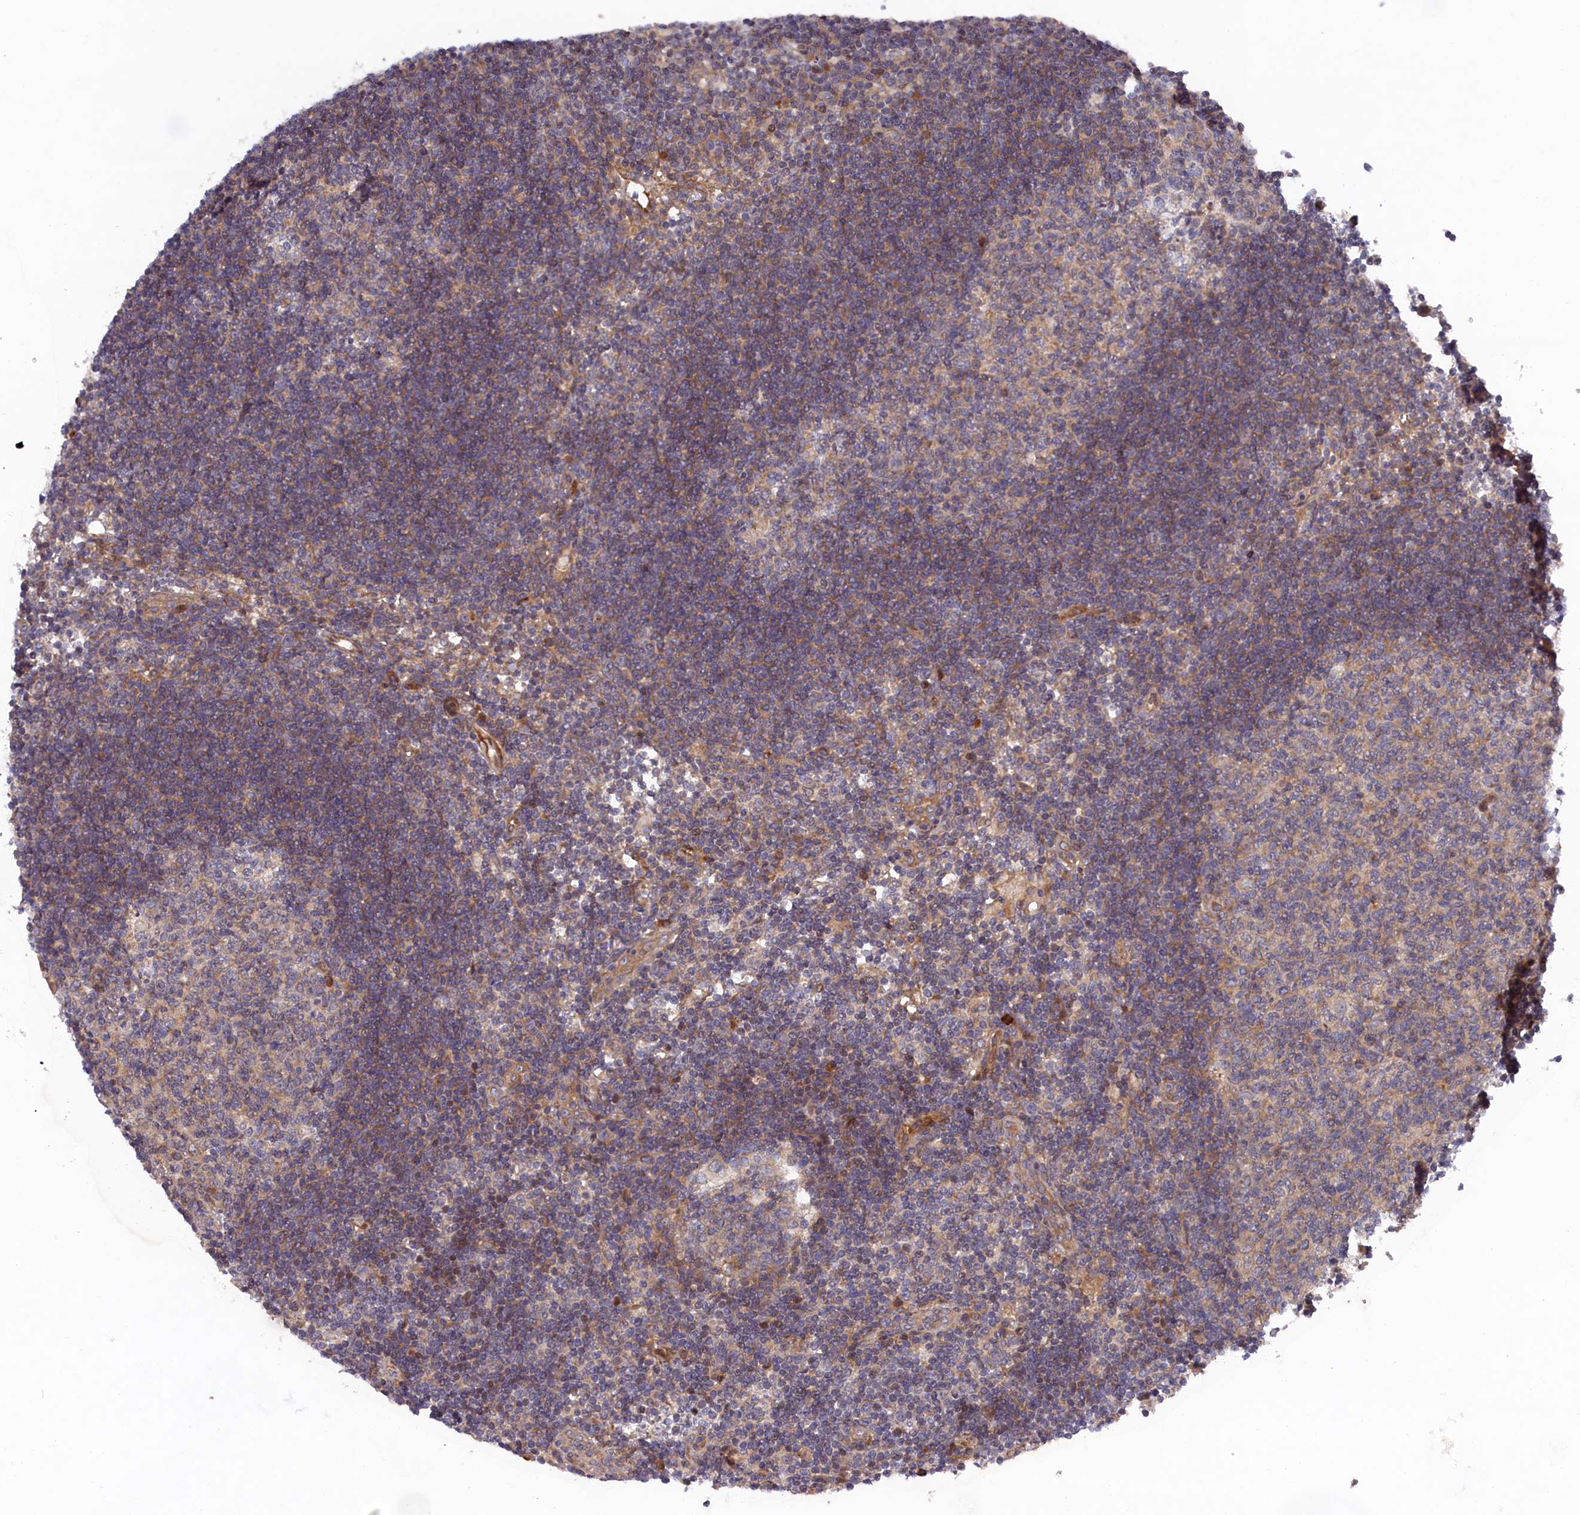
{"staining": {"intensity": "weak", "quantity": "<25%", "location": "cytoplasmic/membranous"}, "tissue": "lymph node", "cell_type": "Germinal center cells", "image_type": "normal", "snomed": [{"axis": "morphology", "description": "Normal tissue, NOS"}, {"axis": "topography", "description": "Lymph node"}], "caption": "Immunohistochemistry (IHC) micrograph of benign lymph node: lymph node stained with DAB (3,3'-diaminobenzidine) exhibits no significant protein expression in germinal center cells. (DAB IHC visualized using brightfield microscopy, high magnification).", "gene": "TMEM196", "patient": {"sex": "female", "age": 73}}